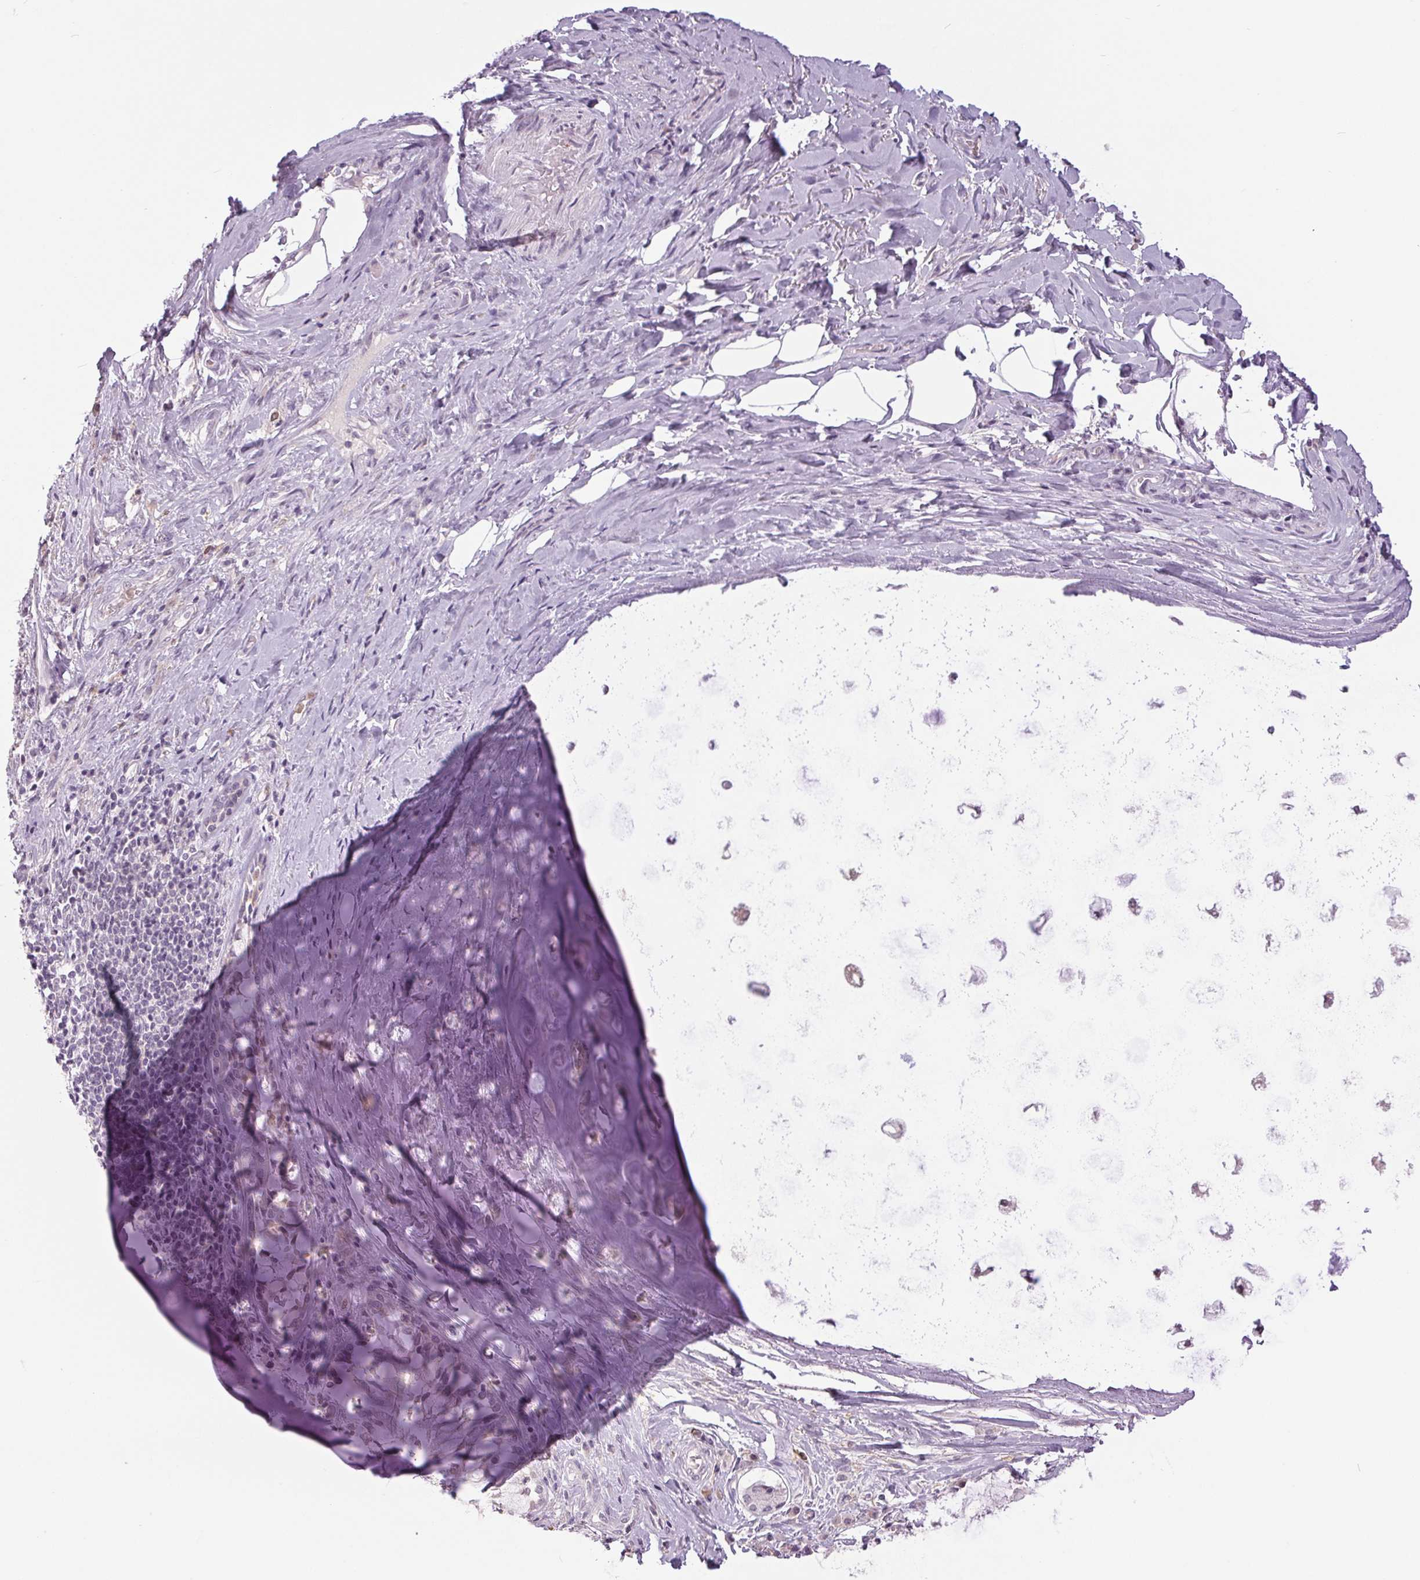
{"staining": {"intensity": "negative", "quantity": "none", "location": "none"}, "tissue": "adipose tissue", "cell_type": "Adipocytes", "image_type": "normal", "snomed": [{"axis": "morphology", "description": "Normal tissue, NOS"}, {"axis": "topography", "description": "Cartilage tissue"}, {"axis": "topography", "description": "Bronchus"}], "caption": "Immunohistochemical staining of normal adipose tissue displays no significant expression in adipocytes.", "gene": "SMIM6", "patient": {"sex": "male", "age": 64}}